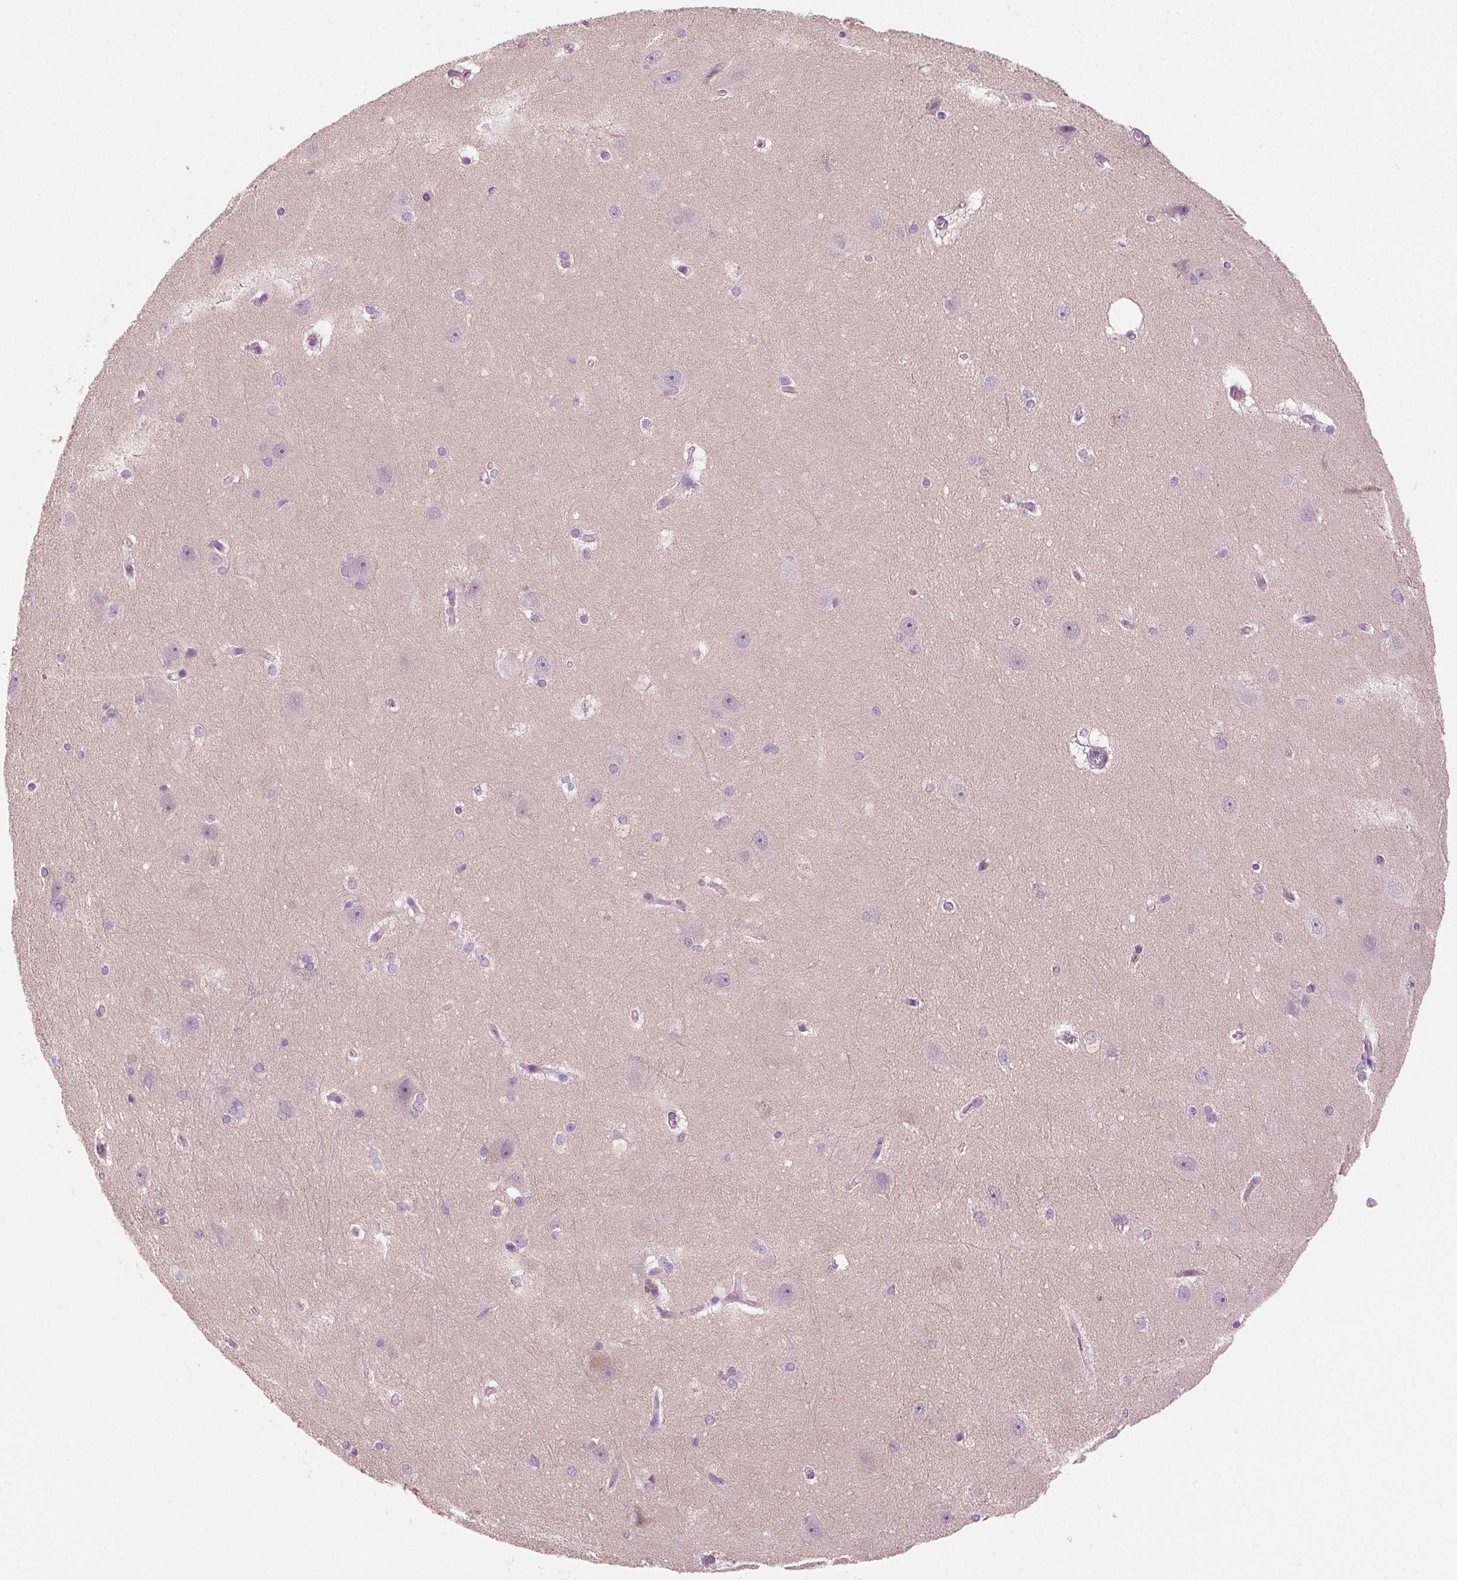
{"staining": {"intensity": "negative", "quantity": "none", "location": "none"}, "tissue": "hippocampus", "cell_type": "Glial cells", "image_type": "normal", "snomed": [{"axis": "morphology", "description": "Normal tissue, NOS"}, {"axis": "topography", "description": "Cerebral cortex"}, {"axis": "topography", "description": "Hippocampus"}], "caption": "This is an IHC image of unremarkable human hippocampus. There is no positivity in glial cells.", "gene": "PRAP1", "patient": {"sex": "female", "age": 19}}